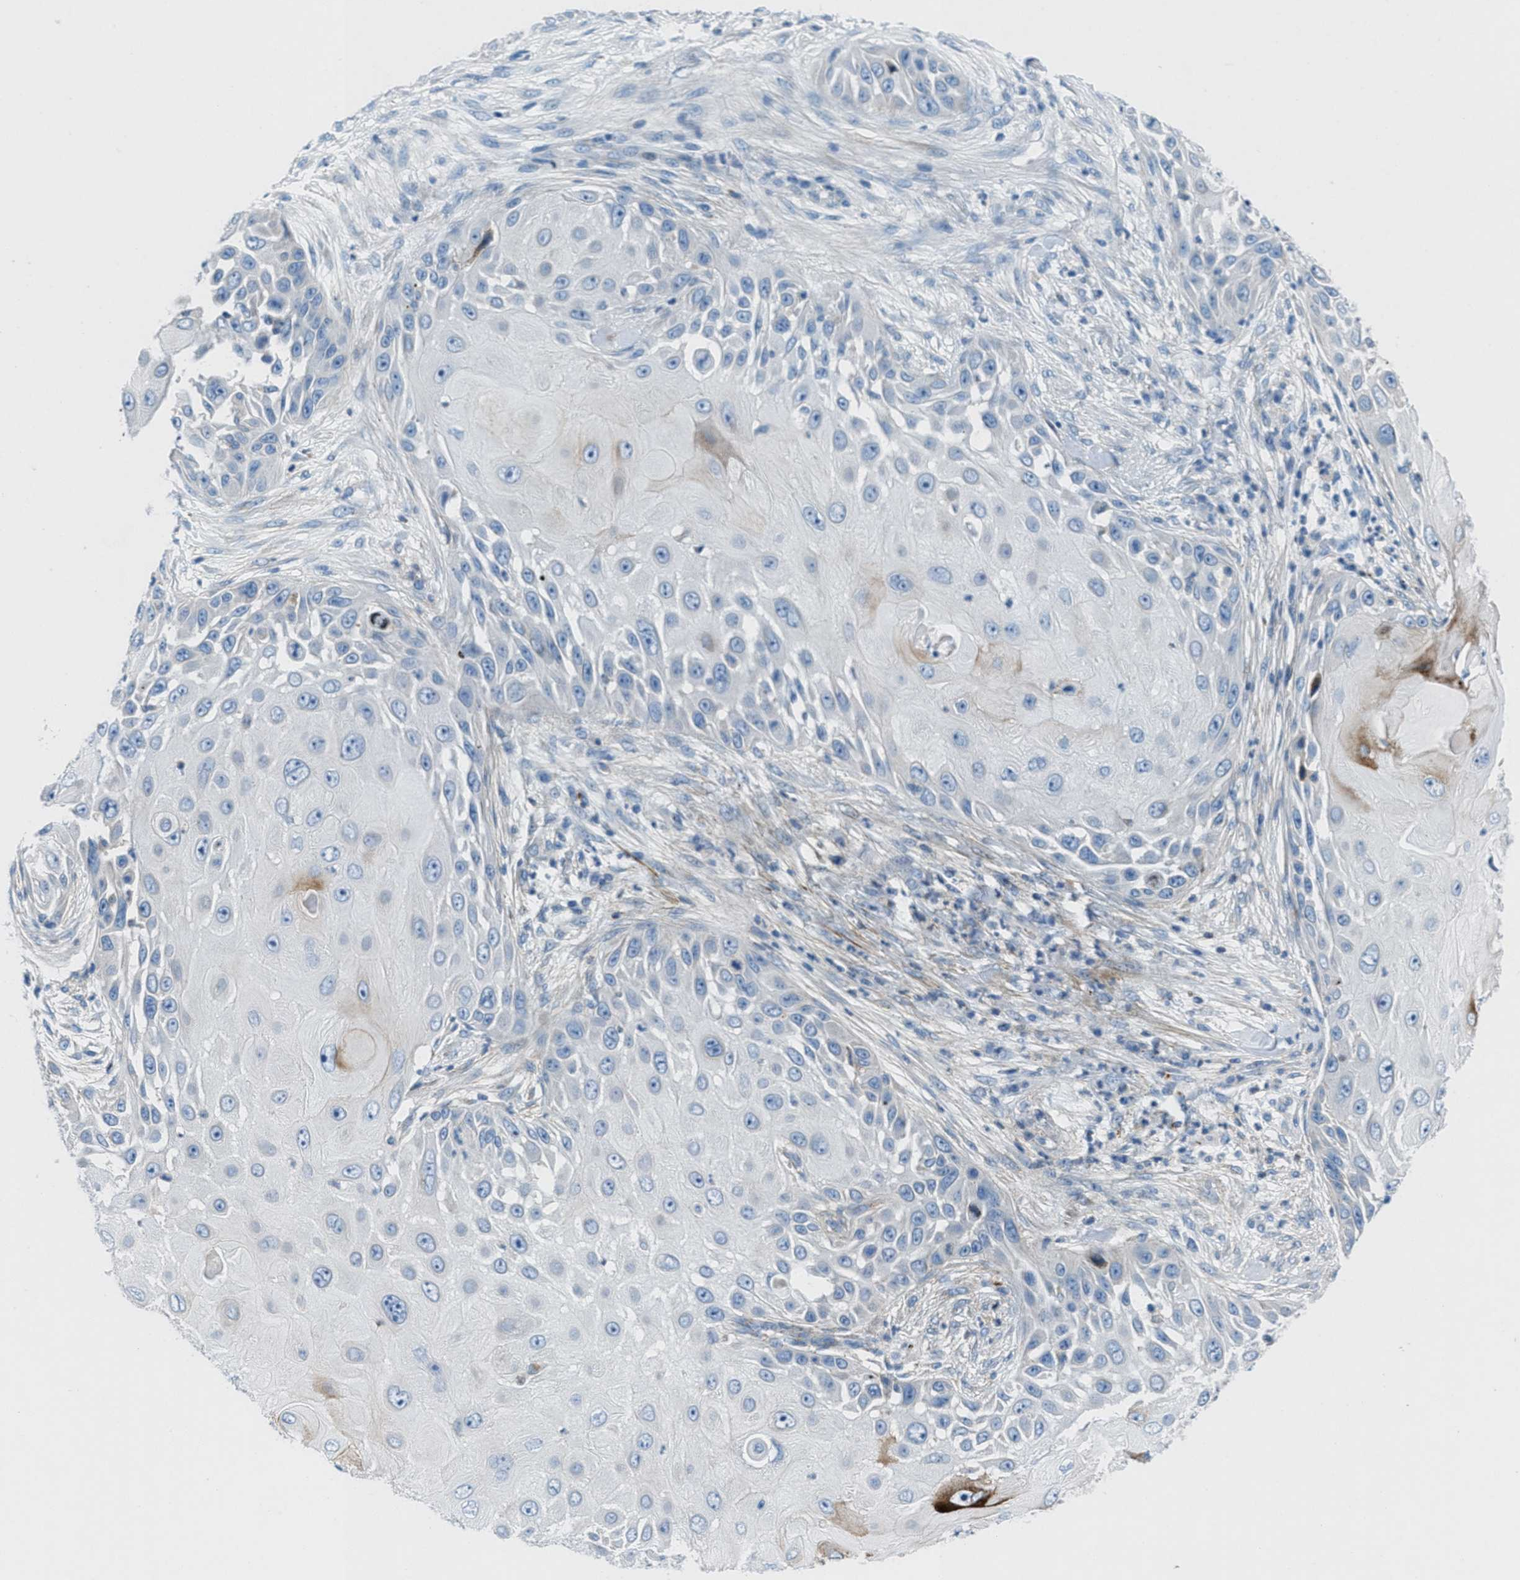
{"staining": {"intensity": "weak", "quantity": "<25%", "location": "cytoplasmic/membranous"}, "tissue": "skin cancer", "cell_type": "Tumor cells", "image_type": "cancer", "snomed": [{"axis": "morphology", "description": "Squamous cell carcinoma, NOS"}, {"axis": "topography", "description": "Skin"}], "caption": "This histopathology image is of squamous cell carcinoma (skin) stained with IHC to label a protein in brown with the nuclei are counter-stained blue. There is no expression in tumor cells.", "gene": "MFSD13A", "patient": {"sex": "female", "age": 44}}